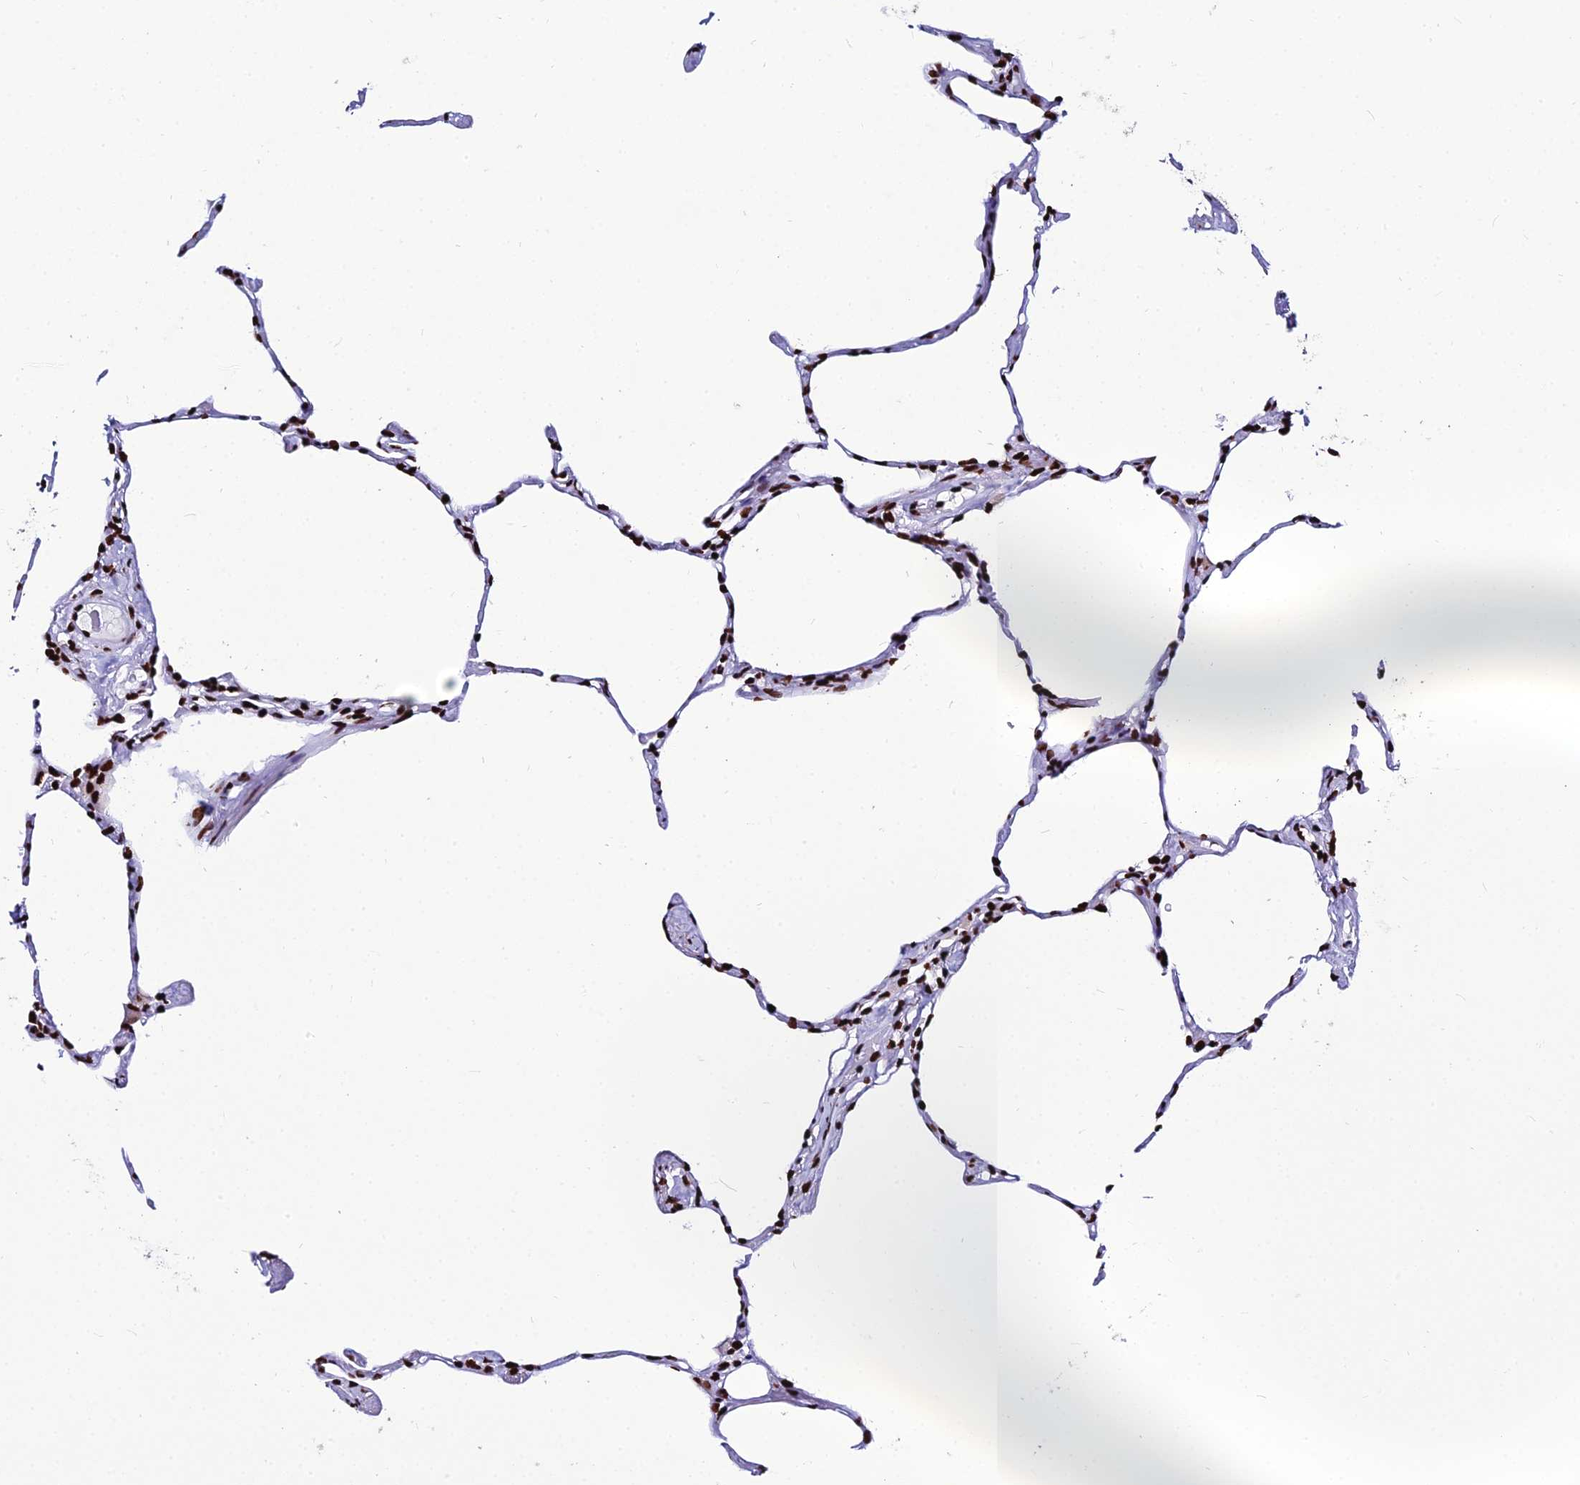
{"staining": {"intensity": "strong", "quantity": "25%-75%", "location": "nuclear"}, "tissue": "lung", "cell_type": "Alveolar cells", "image_type": "normal", "snomed": [{"axis": "morphology", "description": "Normal tissue, NOS"}, {"axis": "topography", "description": "Lung"}], "caption": "Immunohistochemistry (IHC) photomicrograph of benign lung: human lung stained using immunohistochemistry displays high levels of strong protein expression localized specifically in the nuclear of alveolar cells, appearing as a nuclear brown color.", "gene": "HNRNPH1", "patient": {"sex": "male", "age": 65}}